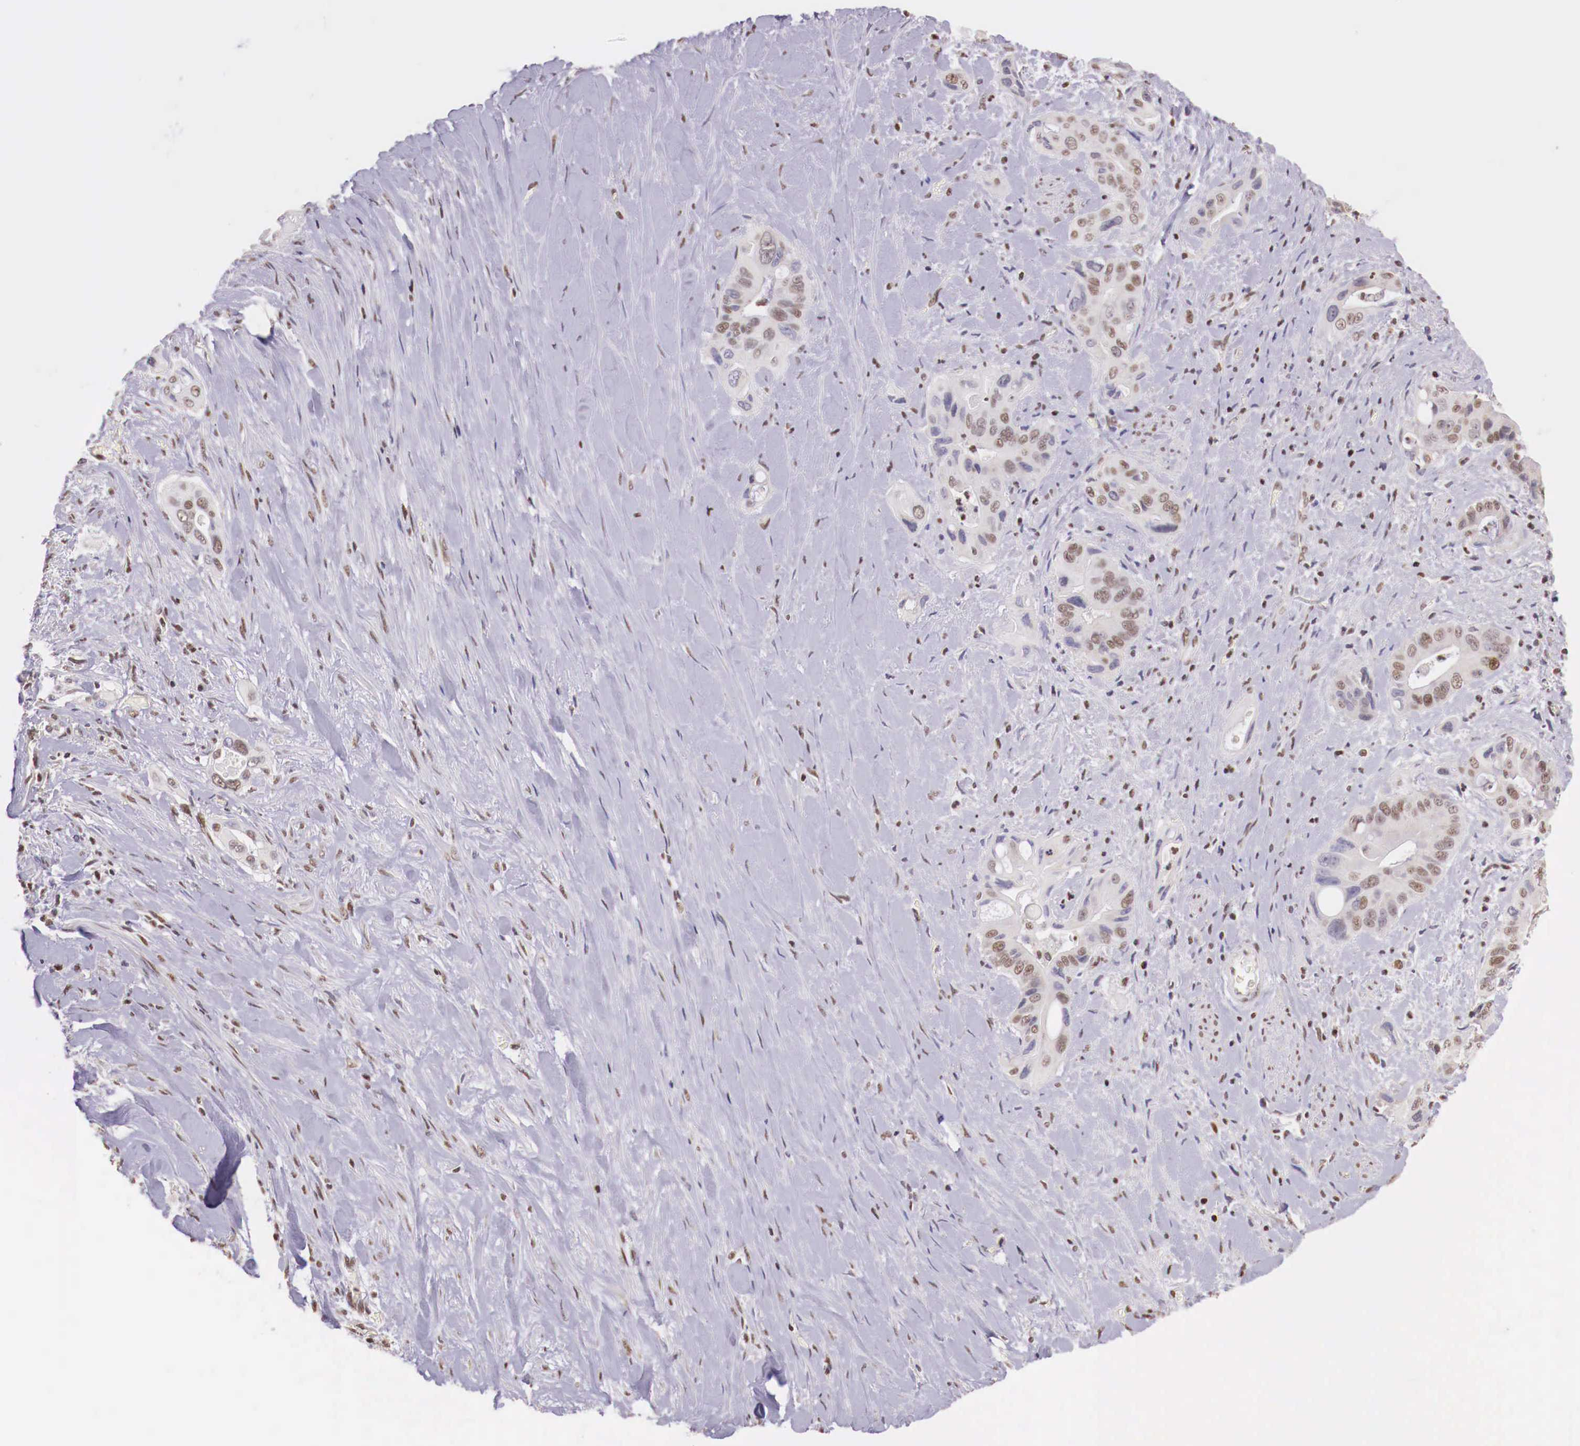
{"staining": {"intensity": "weak", "quantity": "25%-75%", "location": "nuclear"}, "tissue": "pancreatic cancer", "cell_type": "Tumor cells", "image_type": "cancer", "snomed": [{"axis": "morphology", "description": "Adenocarcinoma, NOS"}, {"axis": "topography", "description": "Pancreas"}], "caption": "High-magnification brightfield microscopy of pancreatic adenocarcinoma stained with DAB (brown) and counterstained with hematoxylin (blue). tumor cells exhibit weak nuclear positivity is appreciated in about25%-75% of cells.", "gene": "SP1", "patient": {"sex": "male", "age": 77}}